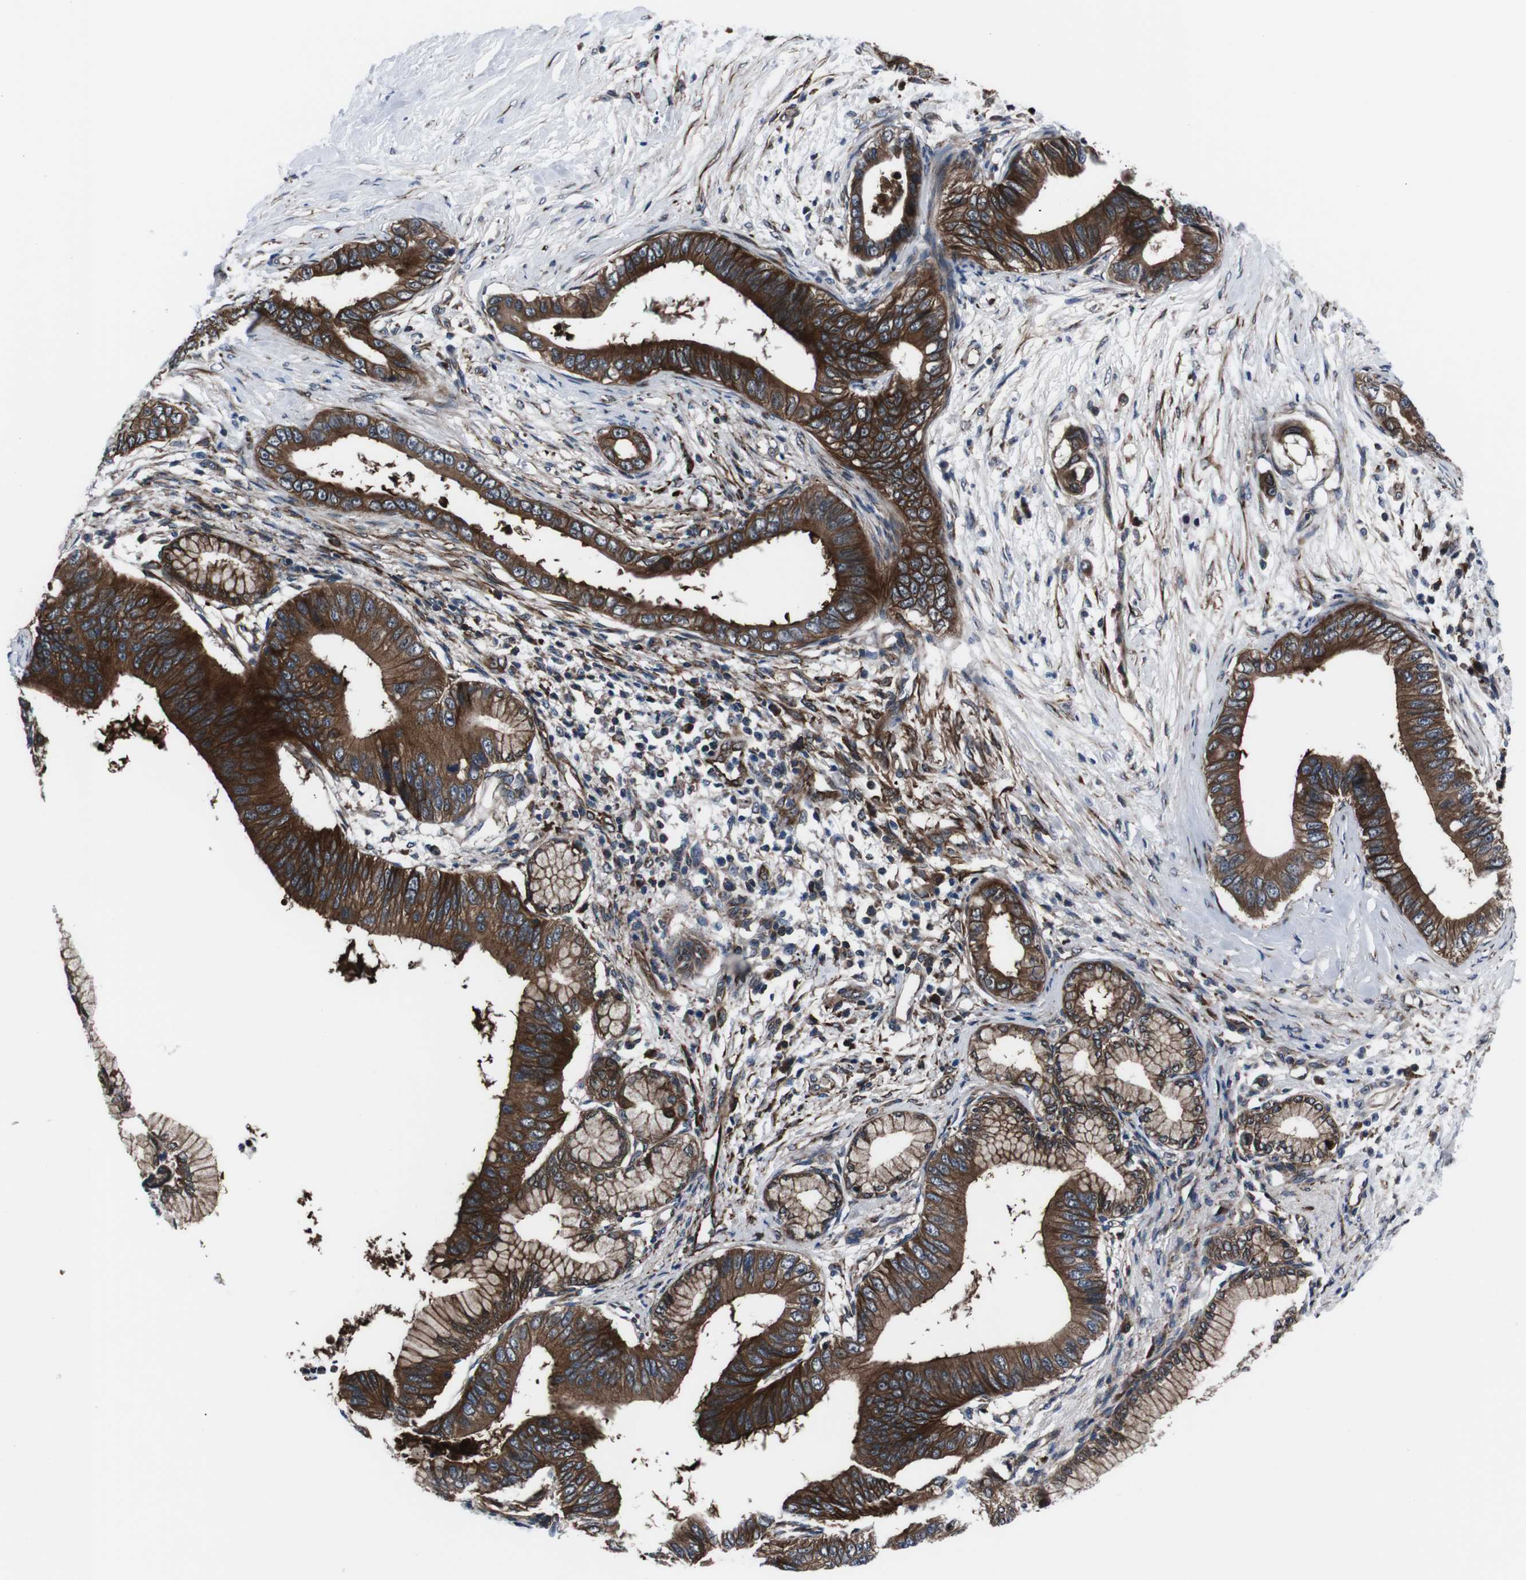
{"staining": {"intensity": "strong", "quantity": ">75%", "location": "cytoplasmic/membranous"}, "tissue": "pancreatic cancer", "cell_type": "Tumor cells", "image_type": "cancer", "snomed": [{"axis": "morphology", "description": "Adenocarcinoma, NOS"}, {"axis": "topography", "description": "Pancreas"}], "caption": "Brown immunohistochemical staining in adenocarcinoma (pancreatic) demonstrates strong cytoplasmic/membranous expression in approximately >75% of tumor cells.", "gene": "EIF4A2", "patient": {"sex": "male", "age": 77}}